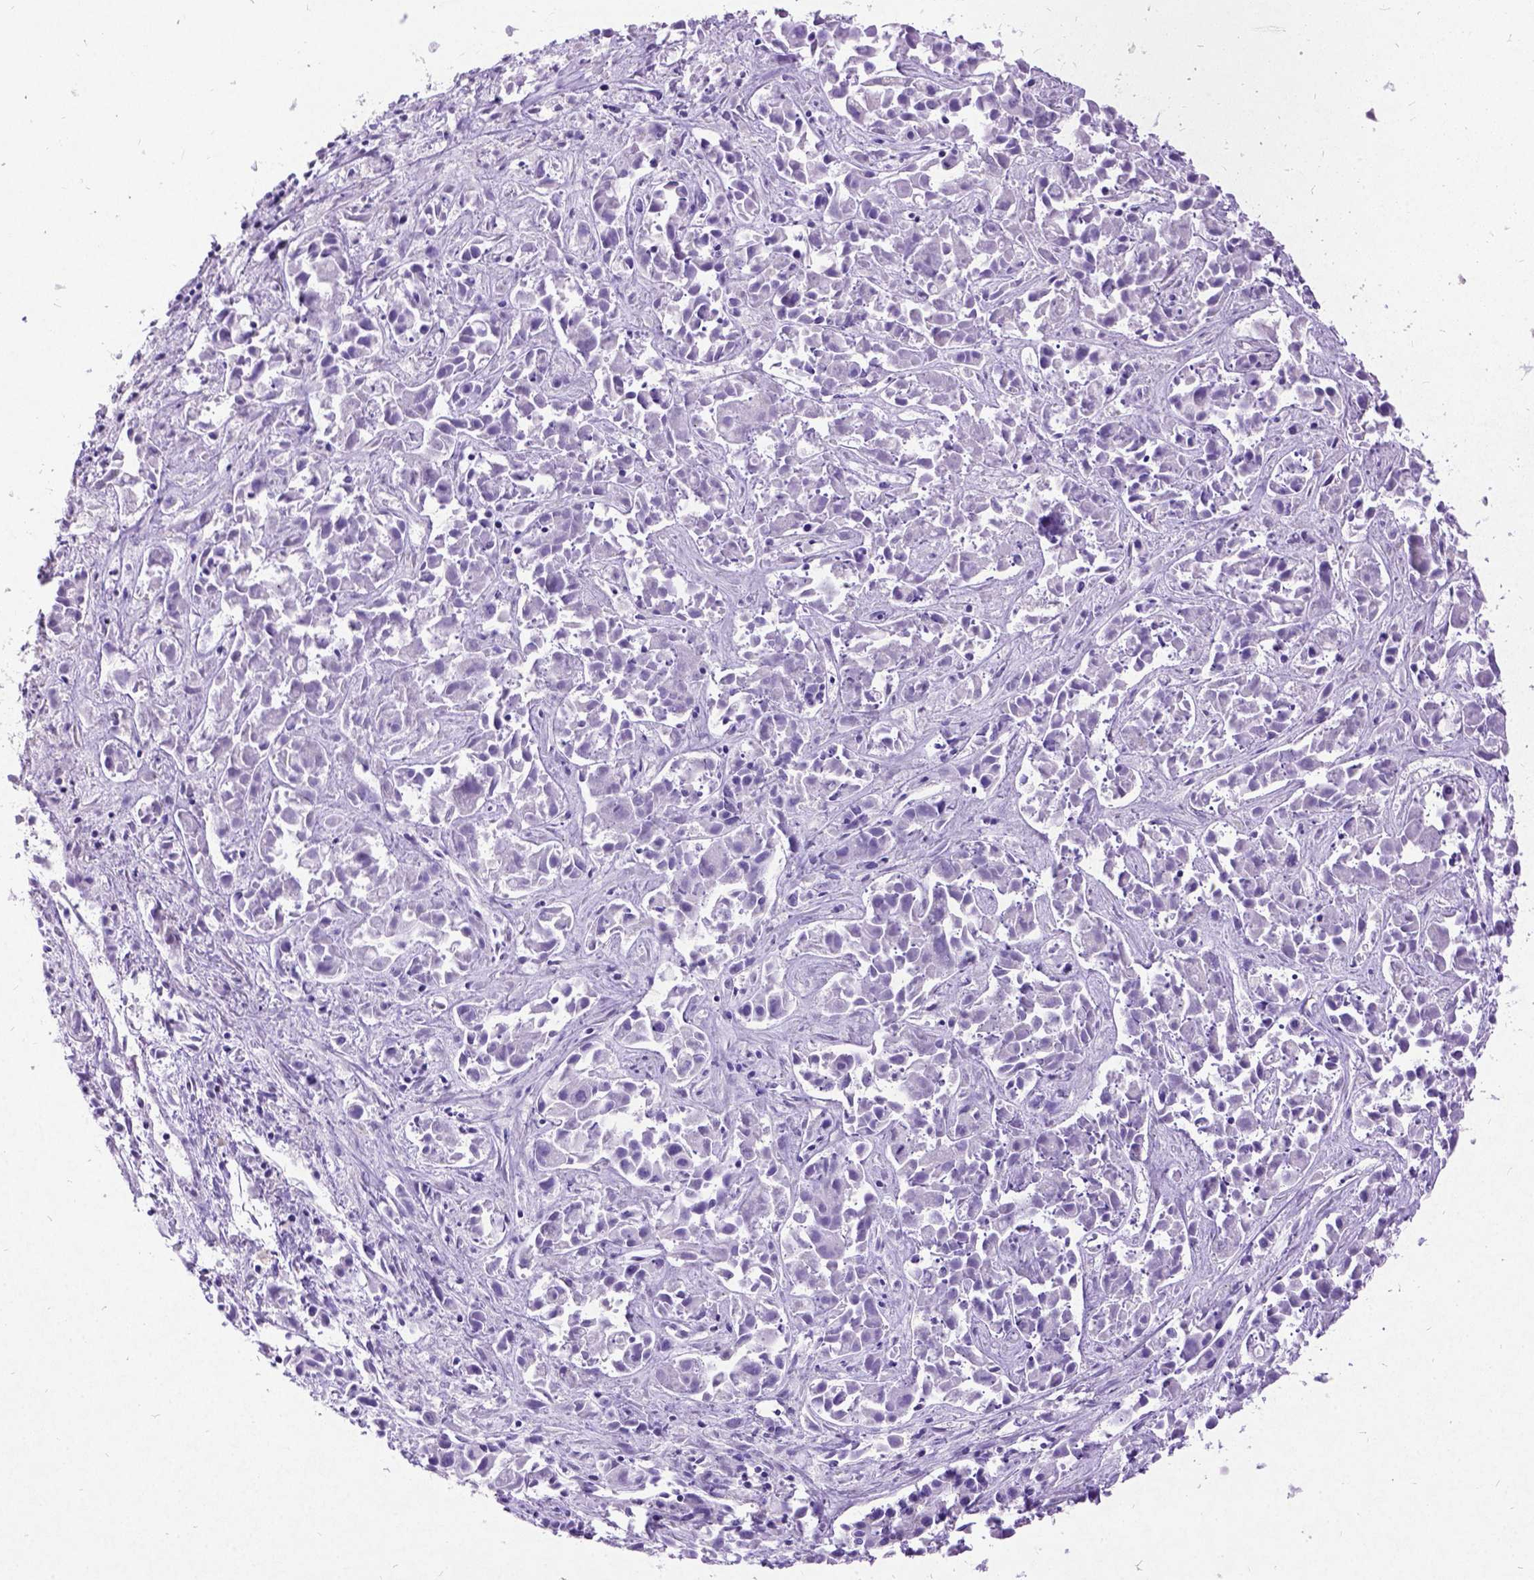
{"staining": {"intensity": "negative", "quantity": "none", "location": "none"}, "tissue": "liver cancer", "cell_type": "Tumor cells", "image_type": "cancer", "snomed": [{"axis": "morphology", "description": "Cholangiocarcinoma"}, {"axis": "topography", "description": "Liver"}], "caption": "DAB (3,3'-diaminobenzidine) immunohistochemical staining of human cholangiocarcinoma (liver) demonstrates no significant positivity in tumor cells.", "gene": "NEUROD4", "patient": {"sex": "female", "age": 81}}